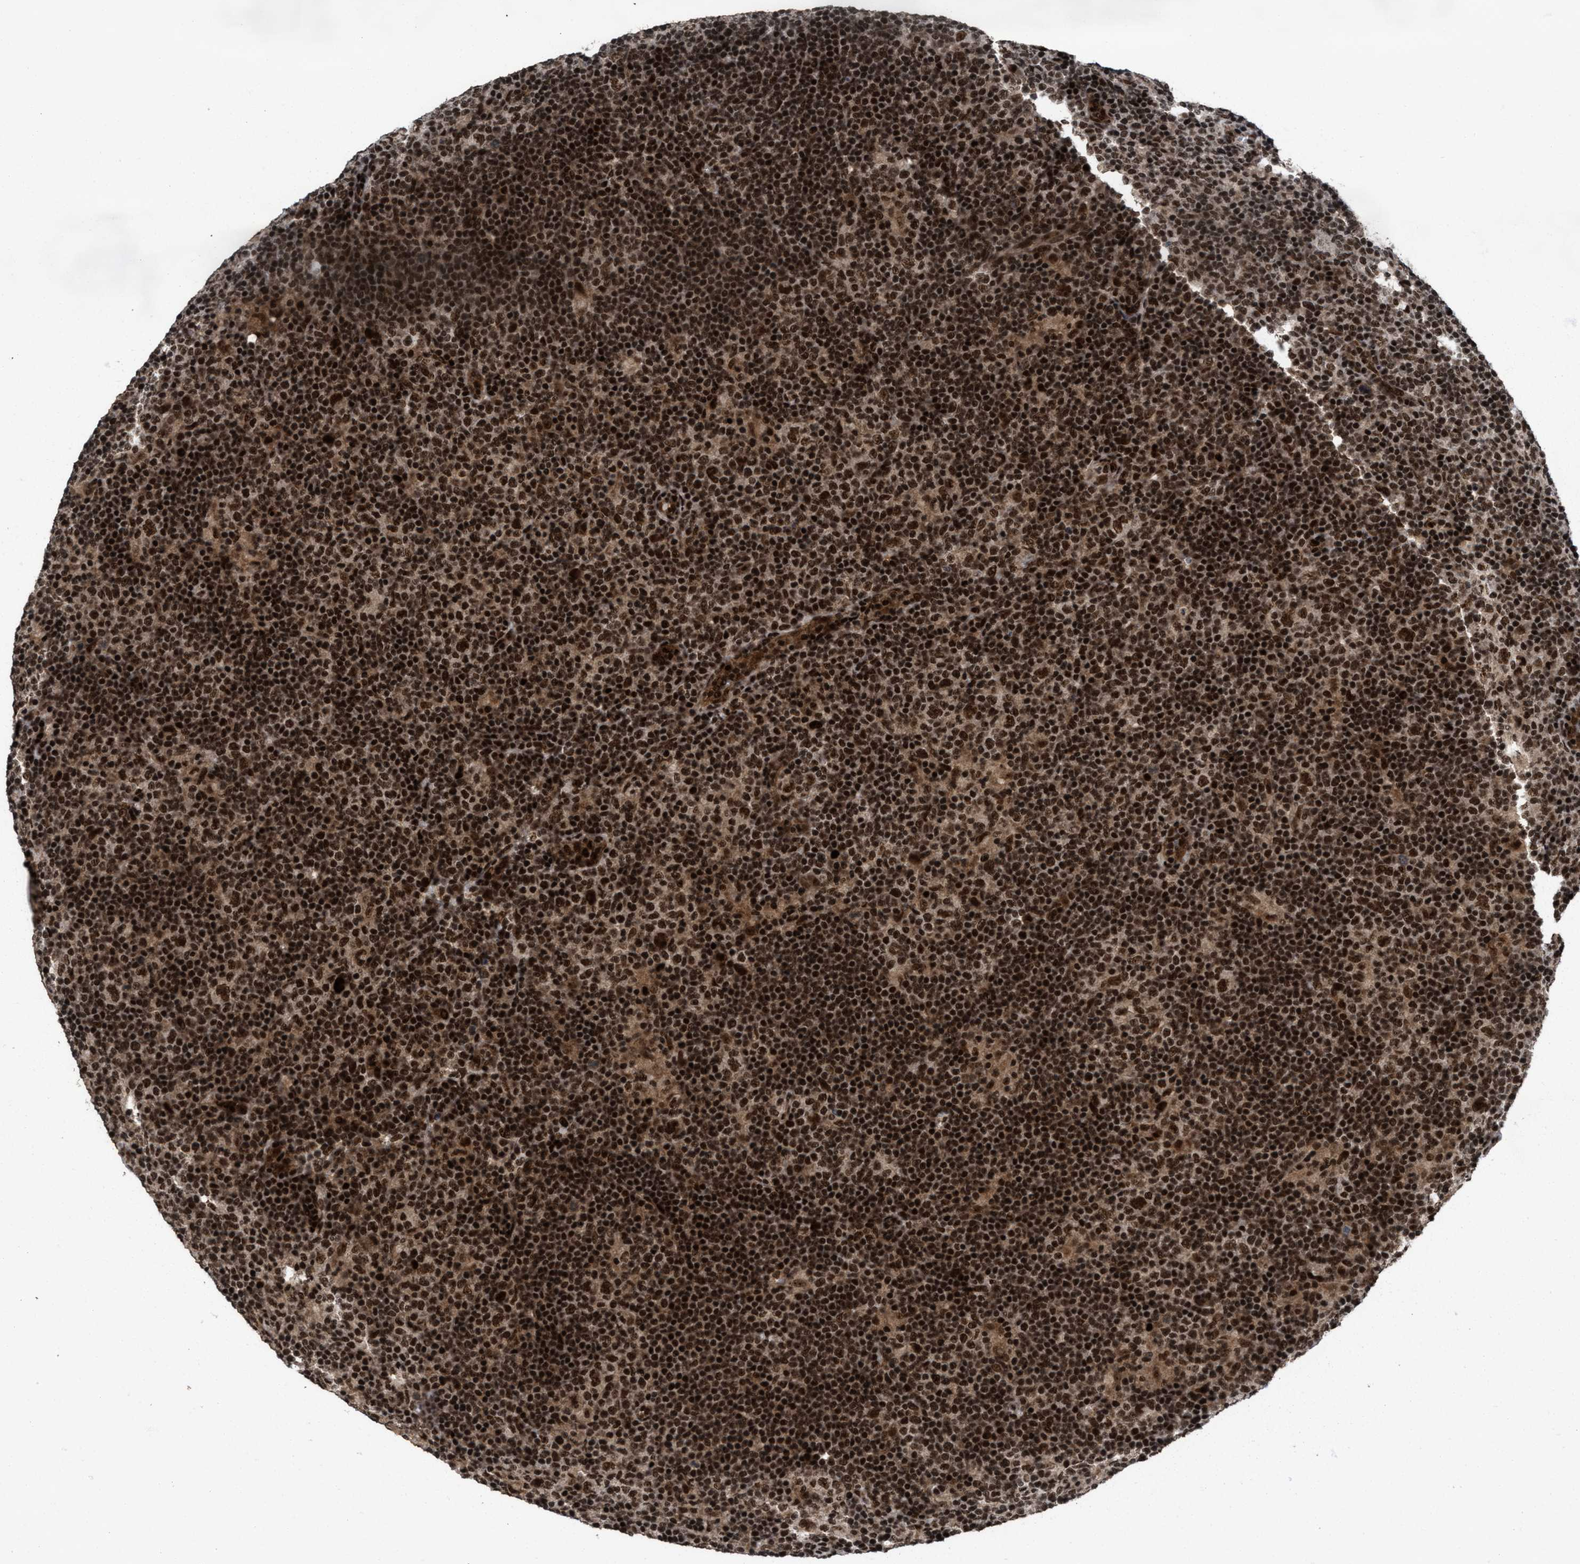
{"staining": {"intensity": "strong", "quantity": ">75%", "location": "nuclear"}, "tissue": "lymphoma", "cell_type": "Tumor cells", "image_type": "cancer", "snomed": [{"axis": "morphology", "description": "Hodgkin's disease, NOS"}, {"axis": "topography", "description": "Lymph node"}], "caption": "Immunohistochemical staining of human Hodgkin's disease shows strong nuclear protein positivity in approximately >75% of tumor cells. (Brightfield microscopy of DAB IHC at high magnification).", "gene": "WIZ", "patient": {"sex": "female", "age": 57}}